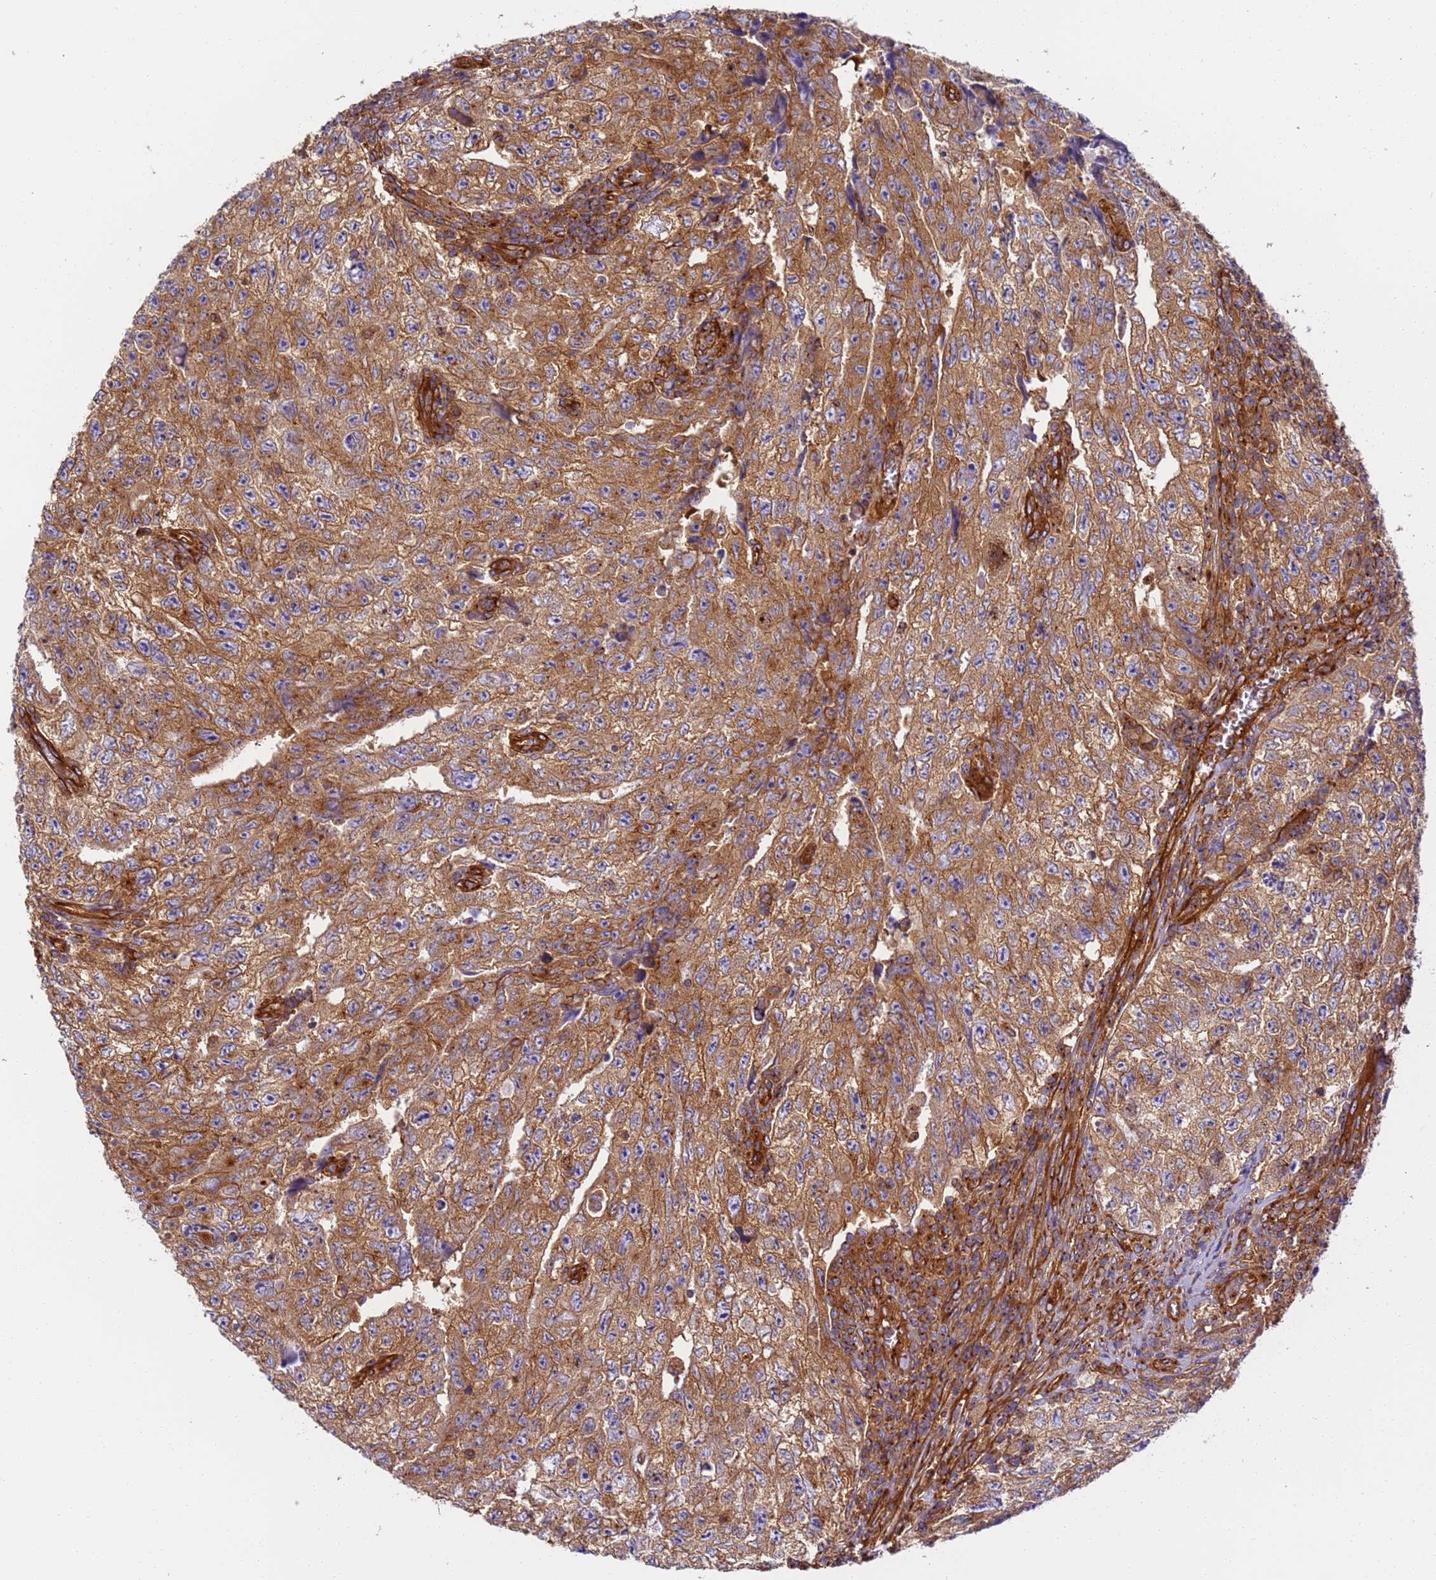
{"staining": {"intensity": "moderate", "quantity": ">75%", "location": "cytoplasmic/membranous"}, "tissue": "testis cancer", "cell_type": "Tumor cells", "image_type": "cancer", "snomed": [{"axis": "morphology", "description": "Carcinoma, Embryonal, NOS"}, {"axis": "topography", "description": "Testis"}], "caption": "This photomicrograph displays IHC staining of human embryonal carcinoma (testis), with medium moderate cytoplasmic/membranous staining in approximately >75% of tumor cells.", "gene": "DYNC1I2", "patient": {"sex": "male", "age": 17}}